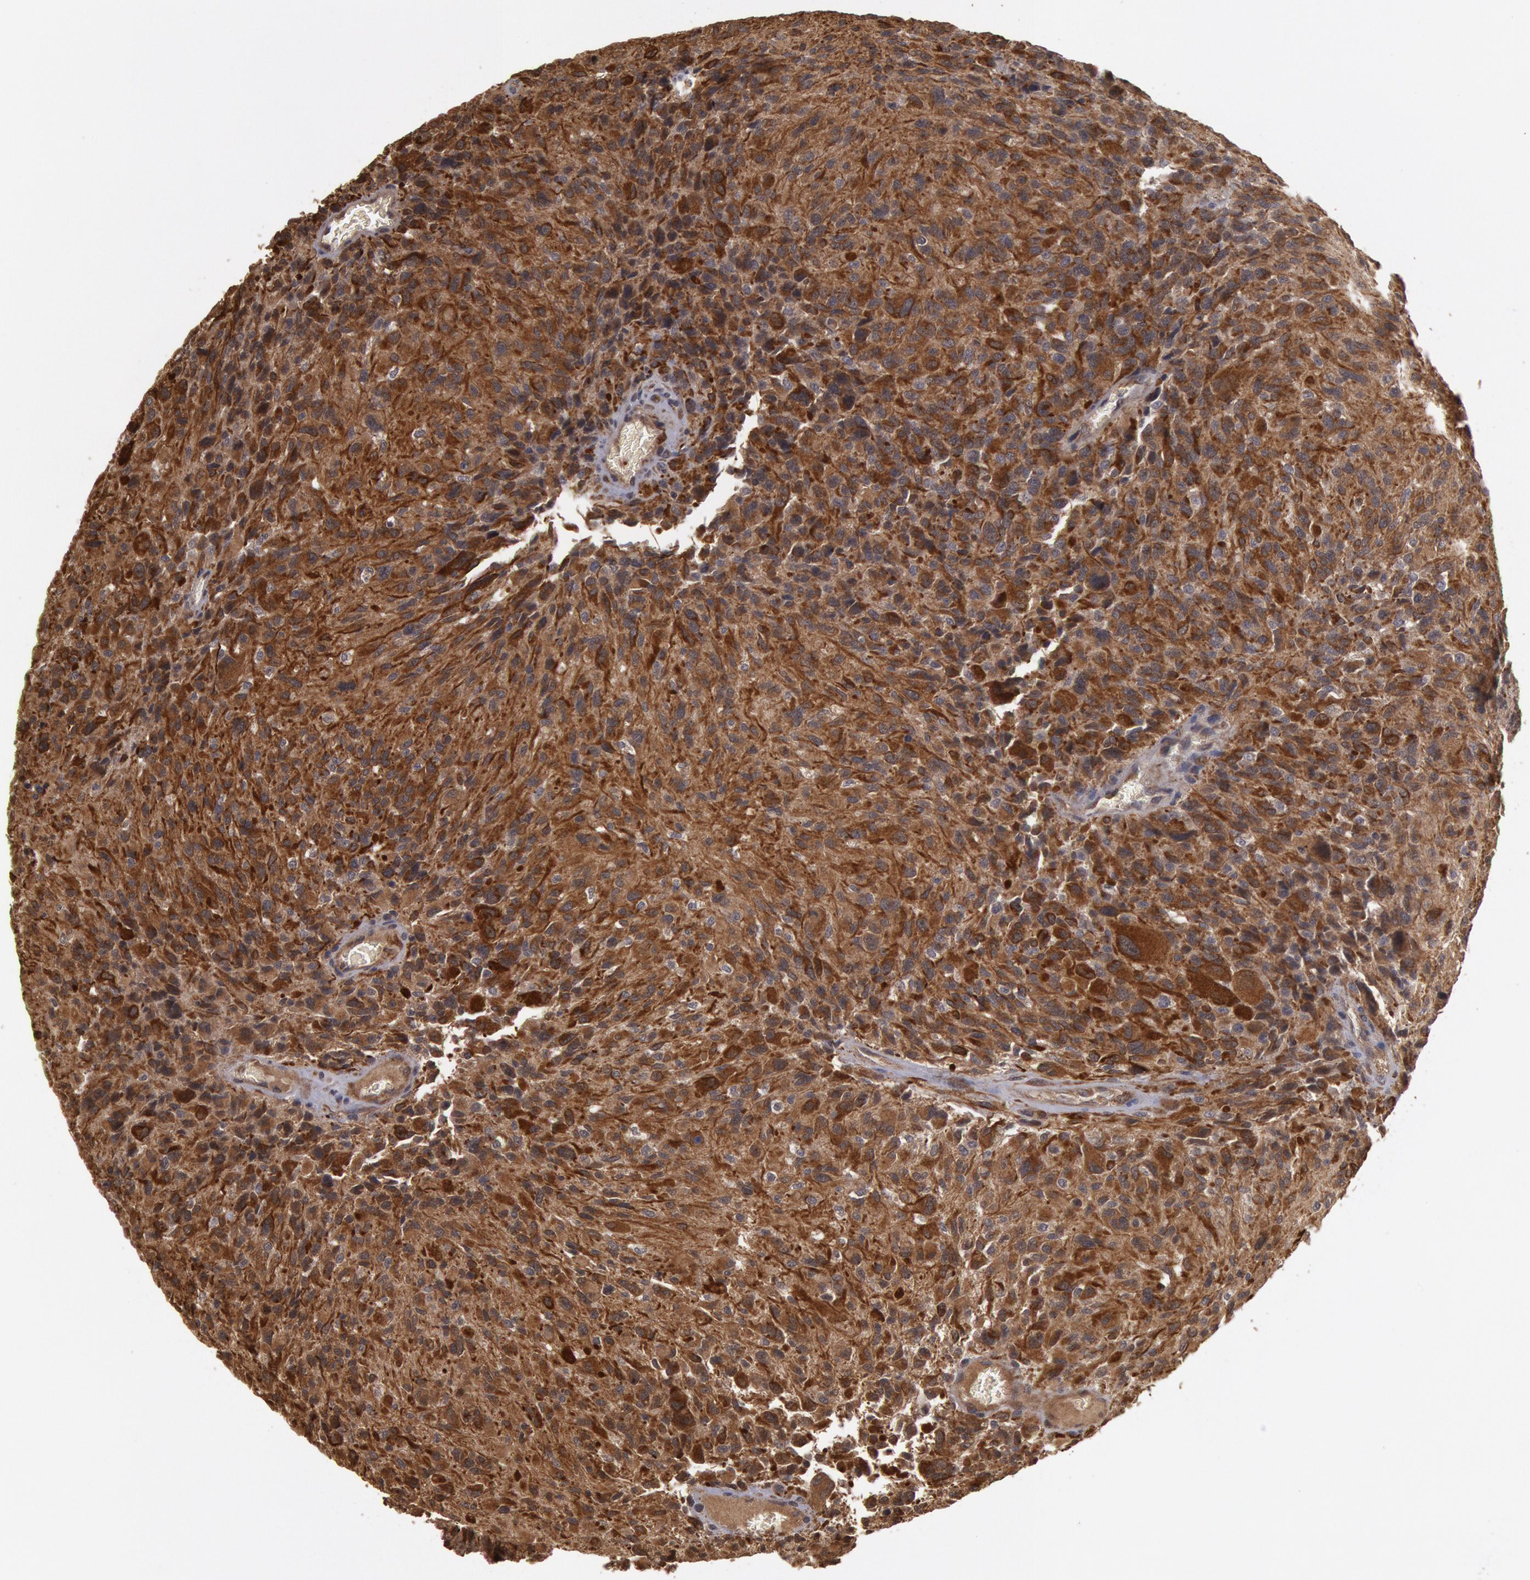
{"staining": {"intensity": "strong", "quantity": ">75%", "location": "cytoplasmic/membranous"}, "tissue": "glioma", "cell_type": "Tumor cells", "image_type": "cancer", "snomed": [{"axis": "morphology", "description": "Glioma, malignant, High grade"}, {"axis": "topography", "description": "Brain"}], "caption": "Immunohistochemical staining of human malignant high-grade glioma reveals strong cytoplasmic/membranous protein expression in approximately >75% of tumor cells.", "gene": "USP14", "patient": {"sex": "male", "age": 69}}